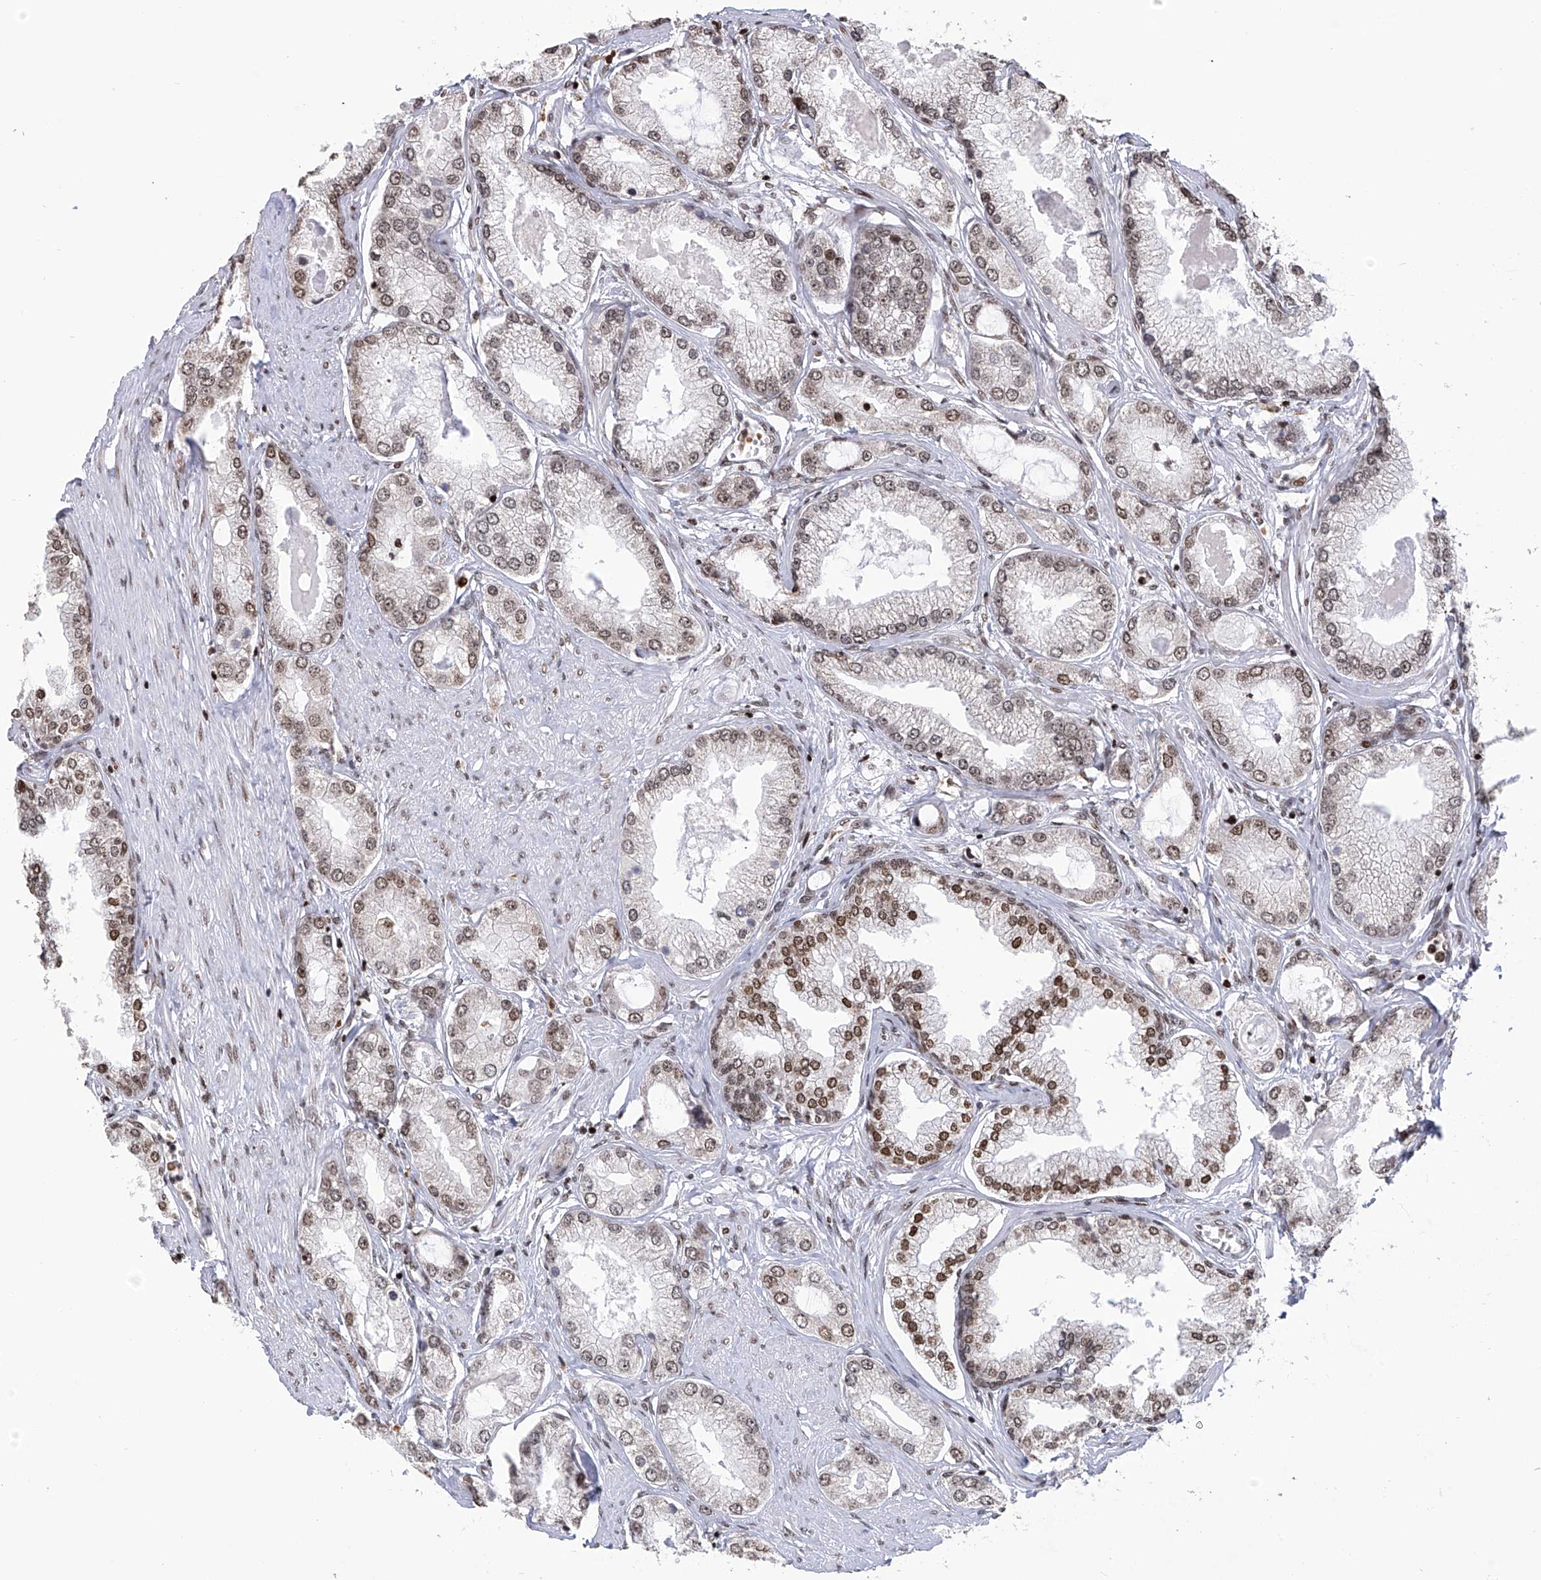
{"staining": {"intensity": "moderate", "quantity": "25%-75%", "location": "nuclear"}, "tissue": "prostate cancer", "cell_type": "Tumor cells", "image_type": "cancer", "snomed": [{"axis": "morphology", "description": "Adenocarcinoma, Low grade"}, {"axis": "topography", "description": "Prostate"}], "caption": "High-power microscopy captured an IHC photomicrograph of prostate cancer, revealing moderate nuclear staining in about 25%-75% of tumor cells. The protein of interest is shown in brown color, while the nuclei are stained blue.", "gene": "PAK1IP1", "patient": {"sex": "male", "age": 62}}